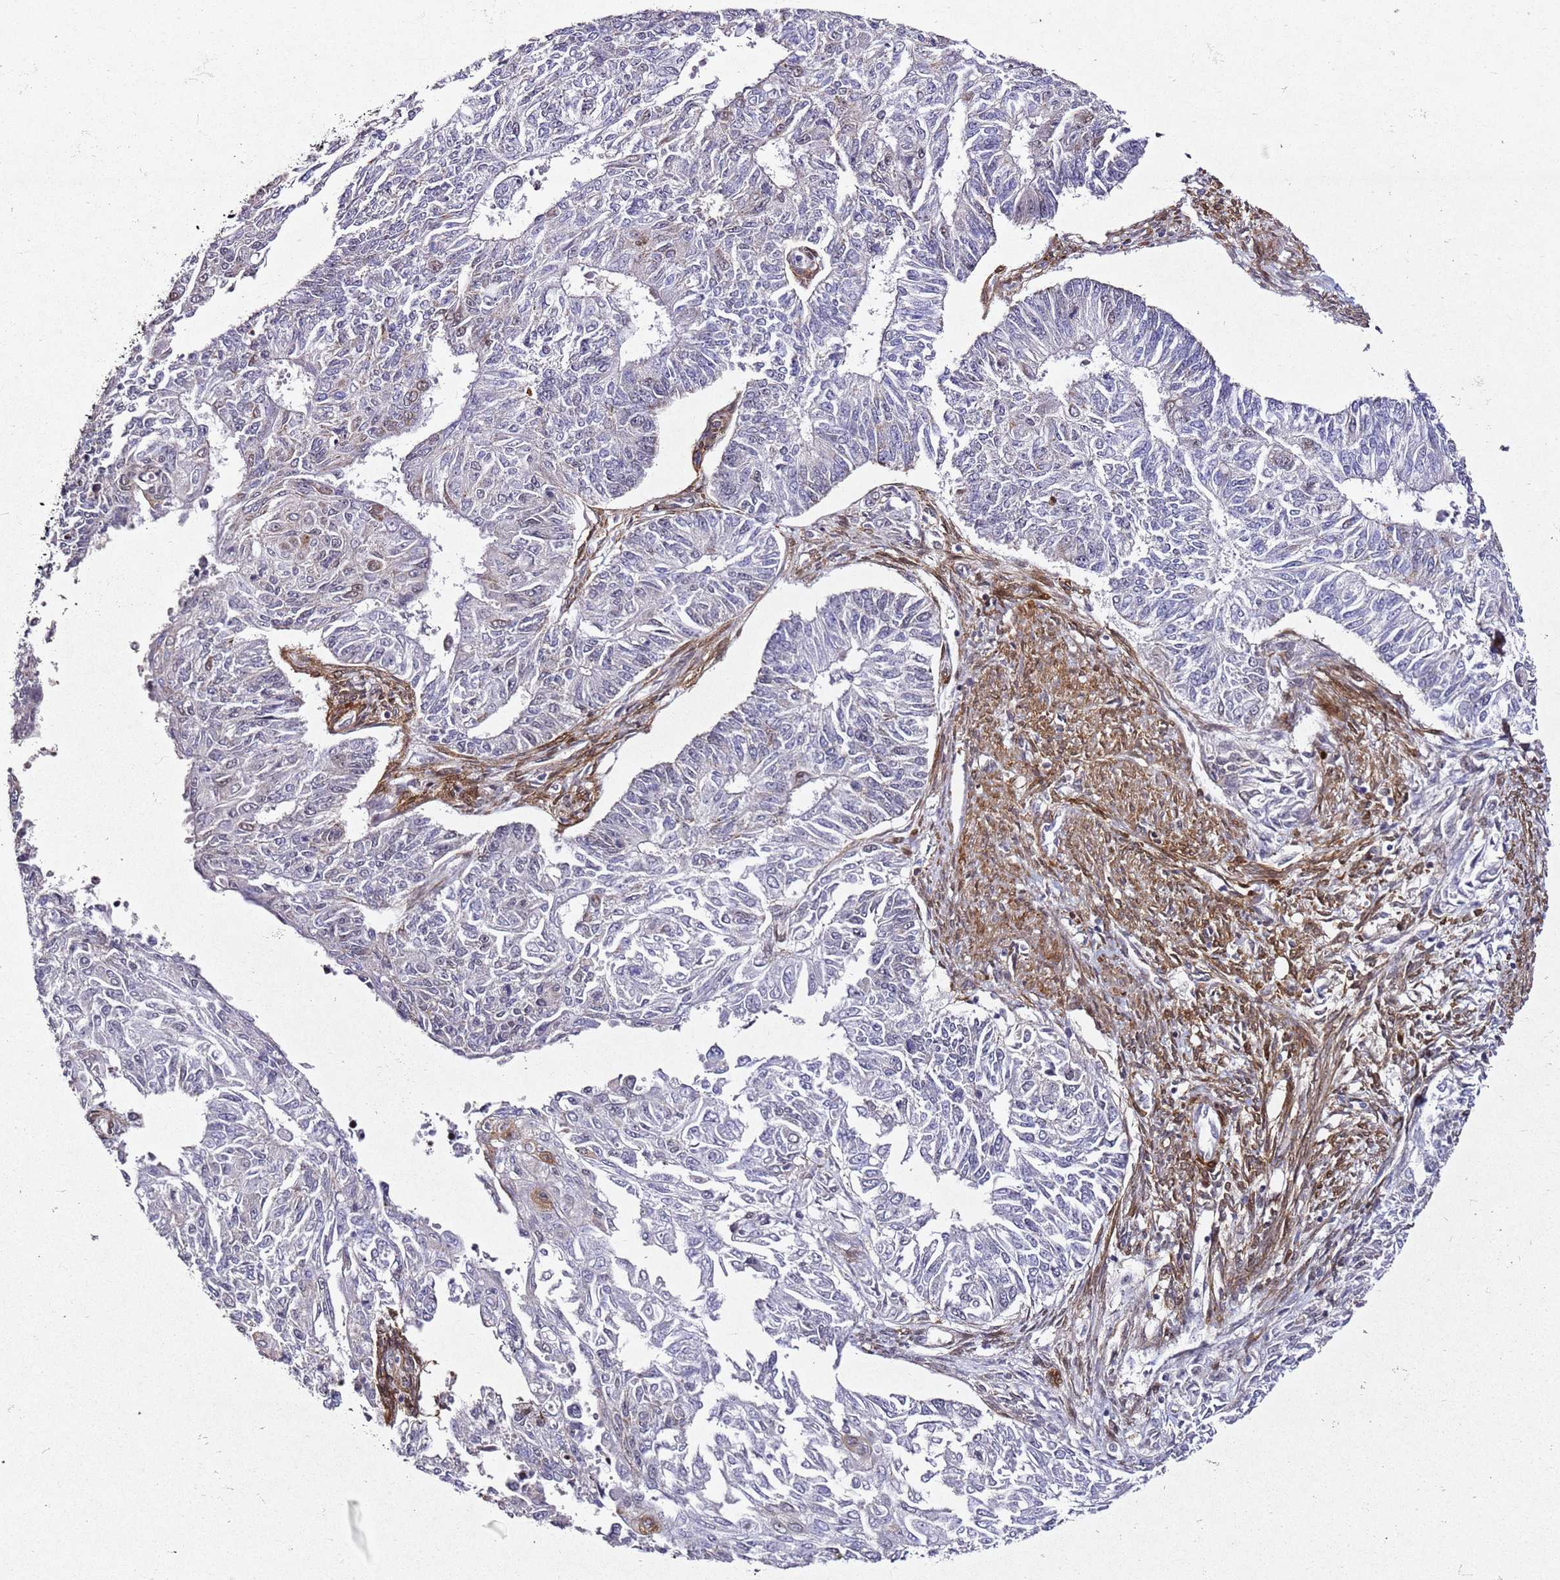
{"staining": {"intensity": "weak", "quantity": "<25%", "location": "cytoplasmic/membranous"}, "tissue": "endometrial cancer", "cell_type": "Tumor cells", "image_type": "cancer", "snomed": [{"axis": "morphology", "description": "Adenocarcinoma, NOS"}, {"axis": "topography", "description": "Endometrium"}], "caption": "Tumor cells are negative for protein expression in human adenocarcinoma (endometrial). Nuclei are stained in blue.", "gene": "ZNF296", "patient": {"sex": "female", "age": 32}}